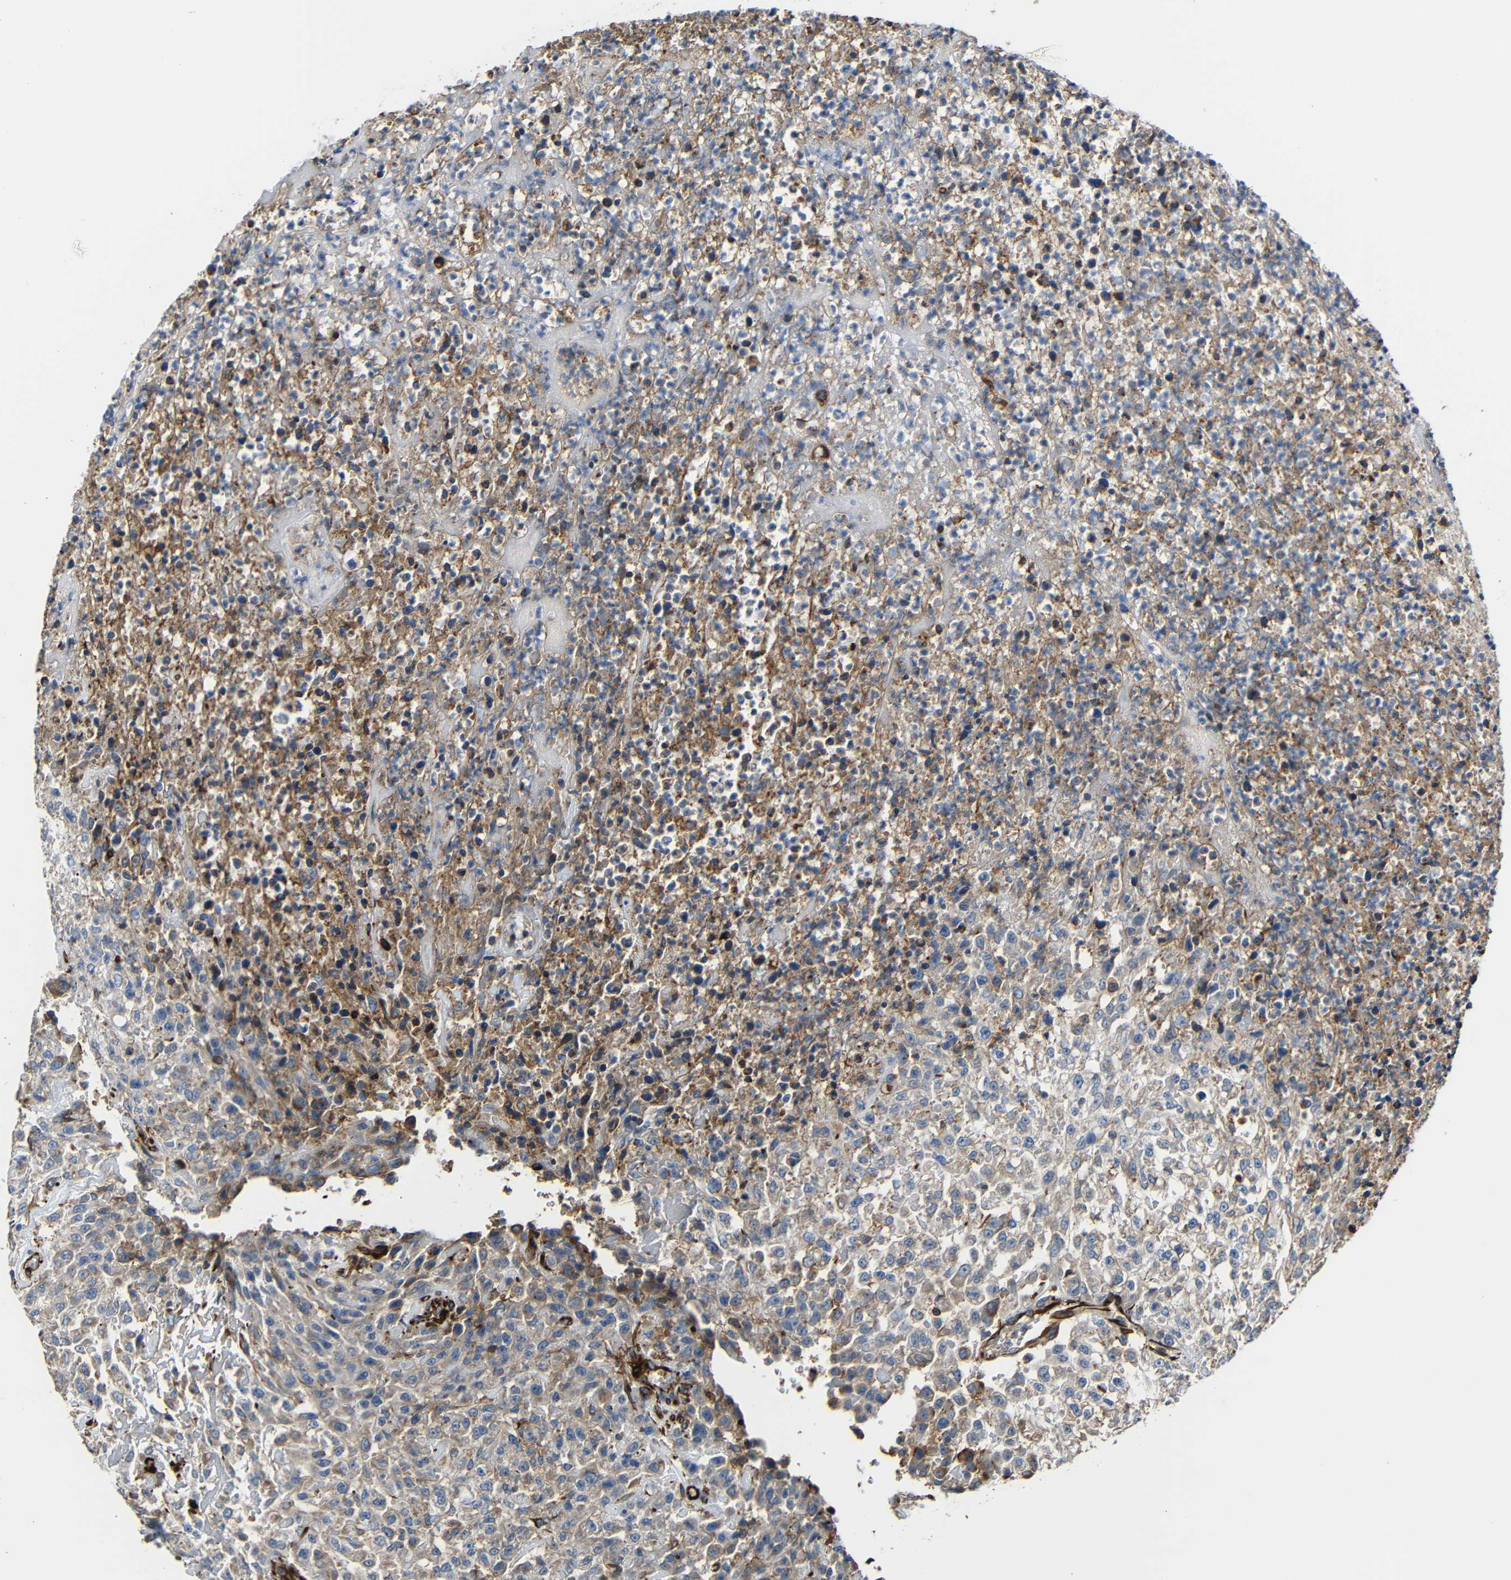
{"staining": {"intensity": "moderate", "quantity": ">75%", "location": "cytoplasmic/membranous"}, "tissue": "urothelial cancer", "cell_type": "Tumor cells", "image_type": "cancer", "snomed": [{"axis": "morphology", "description": "Urothelial carcinoma, High grade"}, {"axis": "topography", "description": "Urinary bladder"}], "caption": "The histopathology image reveals a brown stain indicating the presence of a protein in the cytoplasmic/membranous of tumor cells in urothelial cancer. (Brightfield microscopy of DAB IHC at high magnification).", "gene": "IGSF10", "patient": {"sex": "male", "age": 46}}